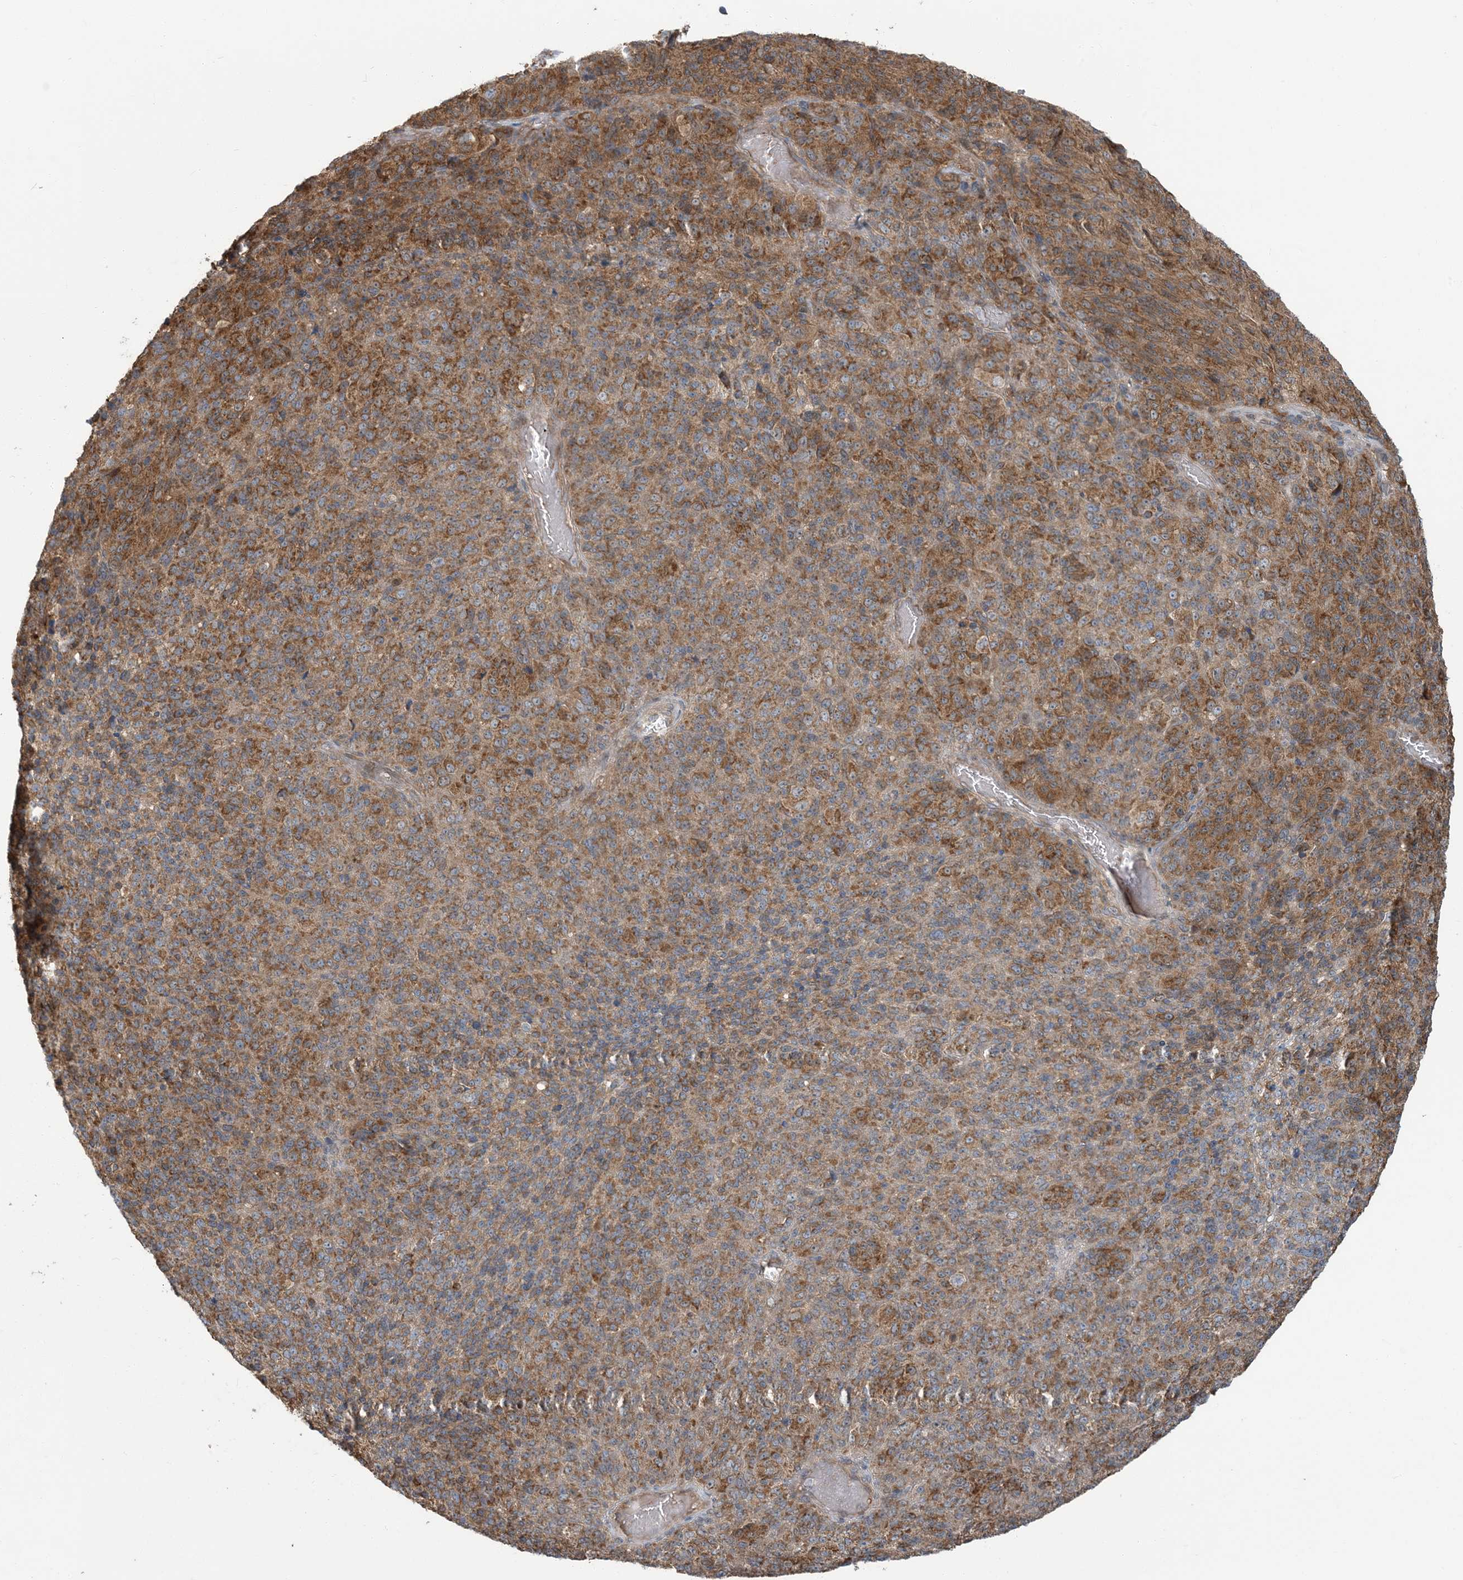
{"staining": {"intensity": "moderate", "quantity": ">75%", "location": "cytoplasmic/membranous"}, "tissue": "melanoma", "cell_type": "Tumor cells", "image_type": "cancer", "snomed": [{"axis": "morphology", "description": "Malignant melanoma, Metastatic site"}, {"axis": "topography", "description": "Brain"}], "caption": "Protein staining reveals moderate cytoplasmic/membranous staining in about >75% of tumor cells in malignant melanoma (metastatic site). (DAB = brown stain, brightfield microscopy at high magnification).", "gene": "ERI2", "patient": {"sex": "female", "age": 56}}